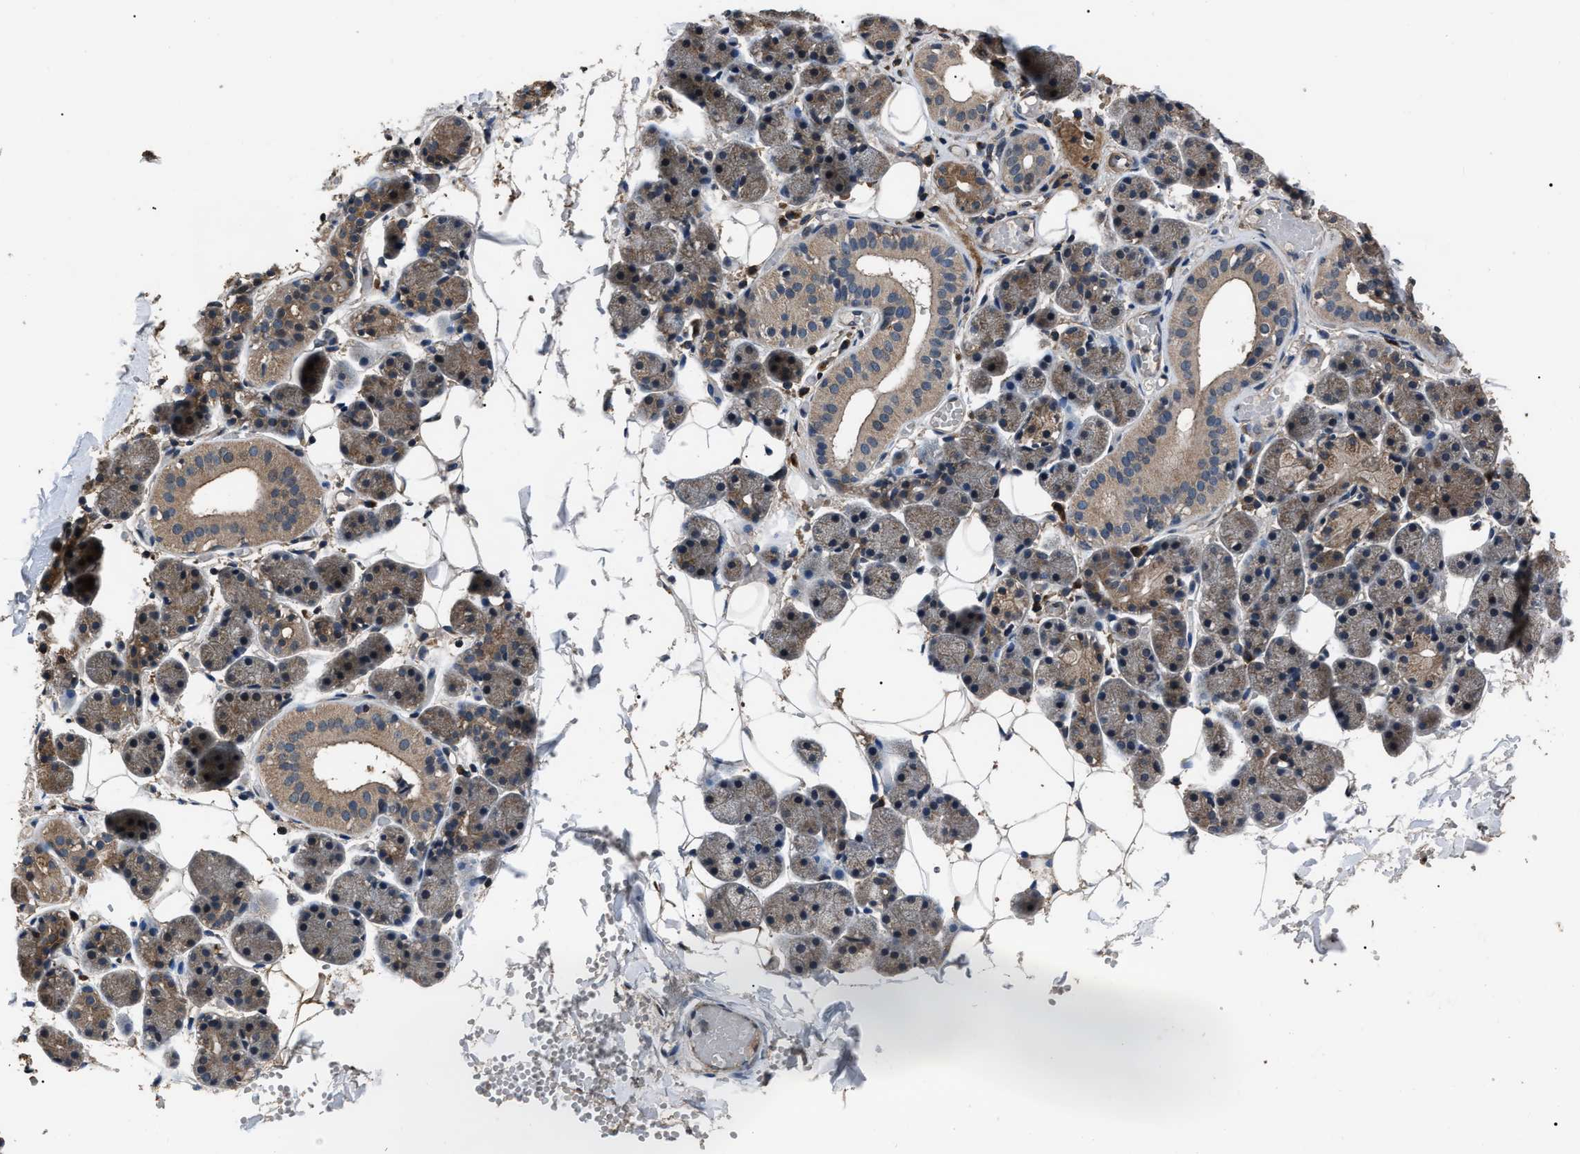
{"staining": {"intensity": "moderate", "quantity": "25%-75%", "location": "cytoplasmic/membranous"}, "tissue": "salivary gland", "cell_type": "Glandular cells", "image_type": "normal", "snomed": [{"axis": "morphology", "description": "Normal tissue, NOS"}, {"axis": "topography", "description": "Salivary gland"}], "caption": "Immunohistochemical staining of benign salivary gland demonstrates 25%-75% levels of moderate cytoplasmic/membranous protein expression in about 25%-75% of glandular cells.", "gene": "RNF216", "patient": {"sex": "female", "age": 33}}